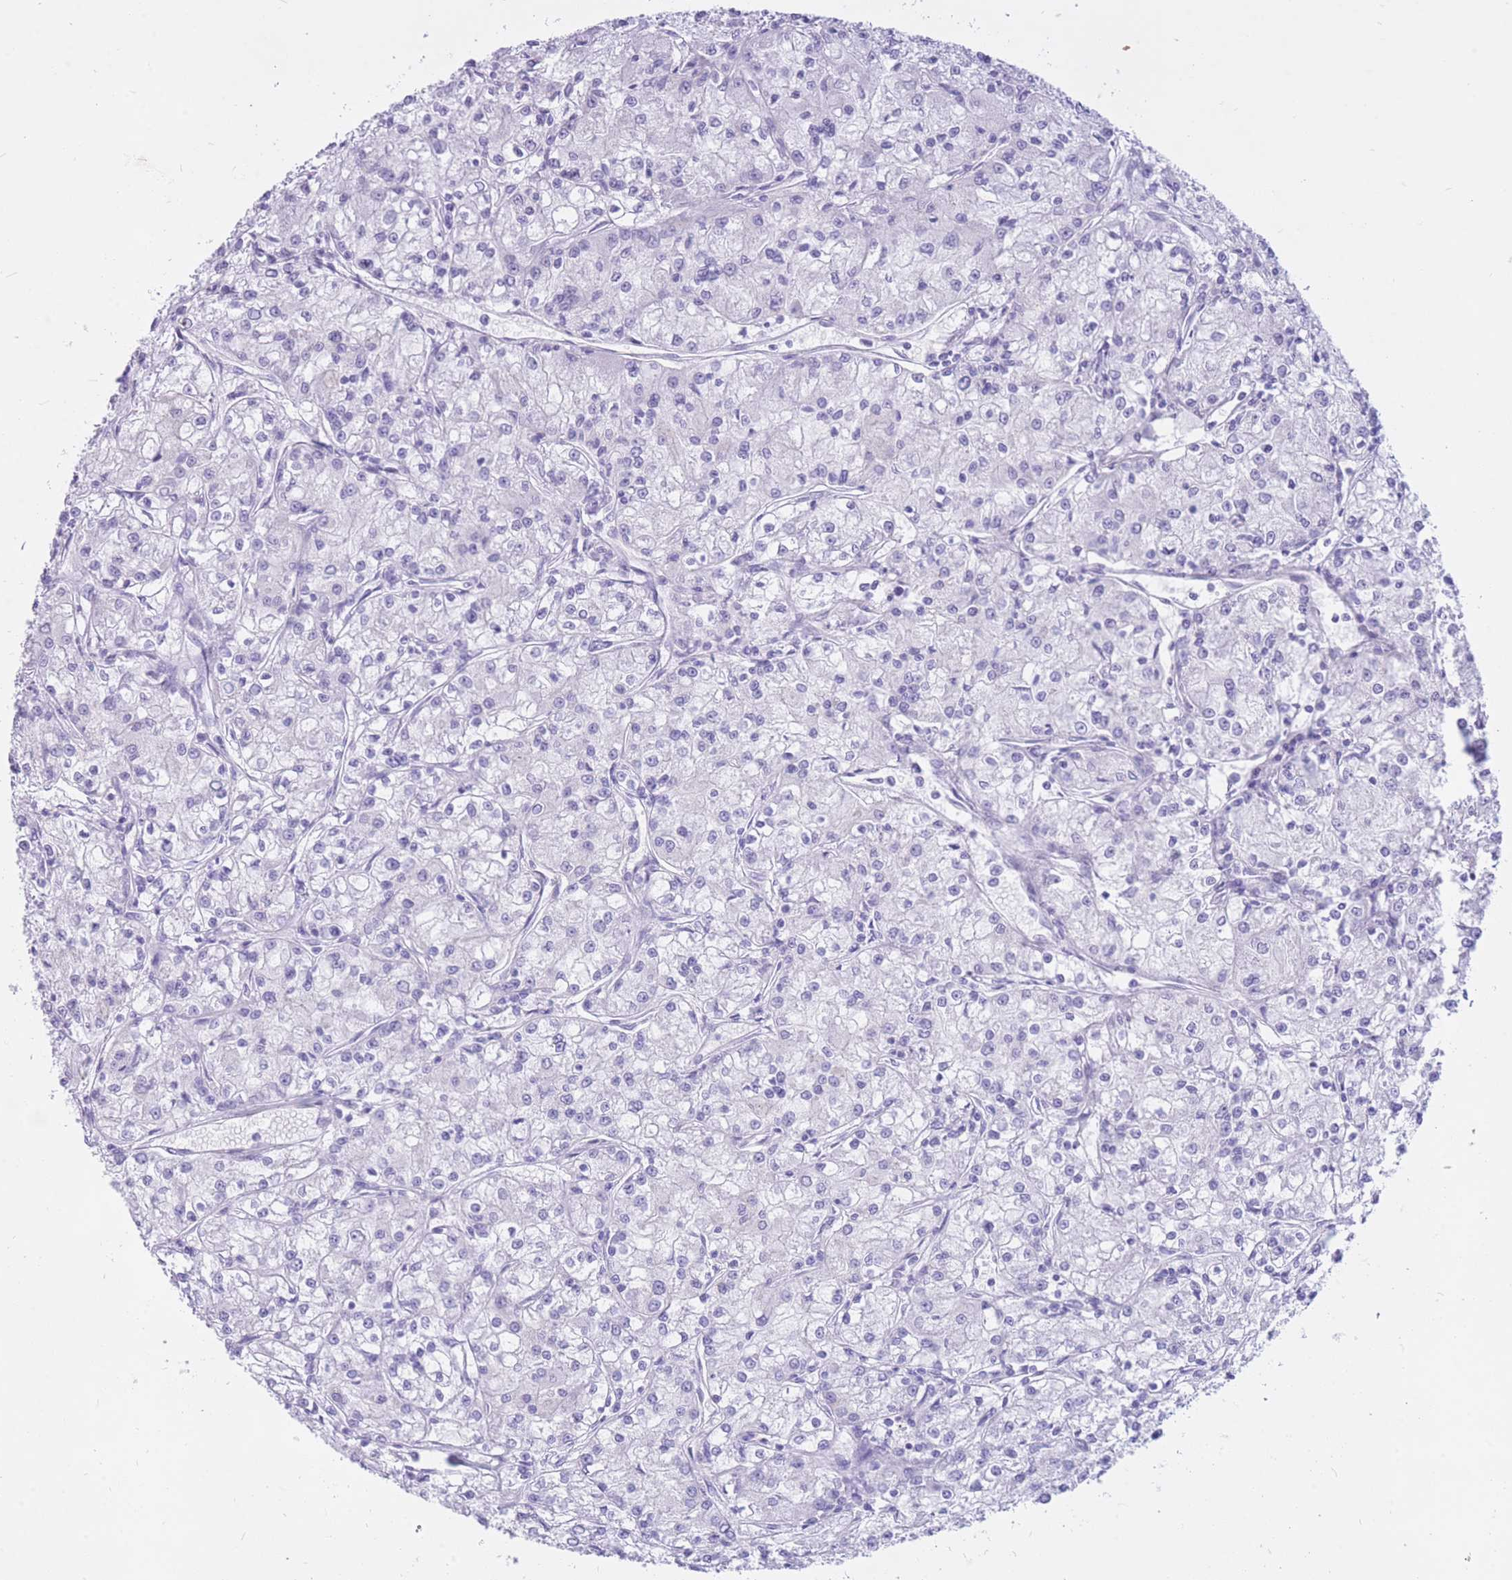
{"staining": {"intensity": "negative", "quantity": "none", "location": "none"}, "tissue": "renal cancer", "cell_type": "Tumor cells", "image_type": "cancer", "snomed": [{"axis": "morphology", "description": "Adenocarcinoma, NOS"}, {"axis": "topography", "description": "Kidney"}], "caption": "Immunohistochemical staining of renal cancer (adenocarcinoma) exhibits no significant positivity in tumor cells.", "gene": "CYP21A2", "patient": {"sex": "female", "age": 59}}